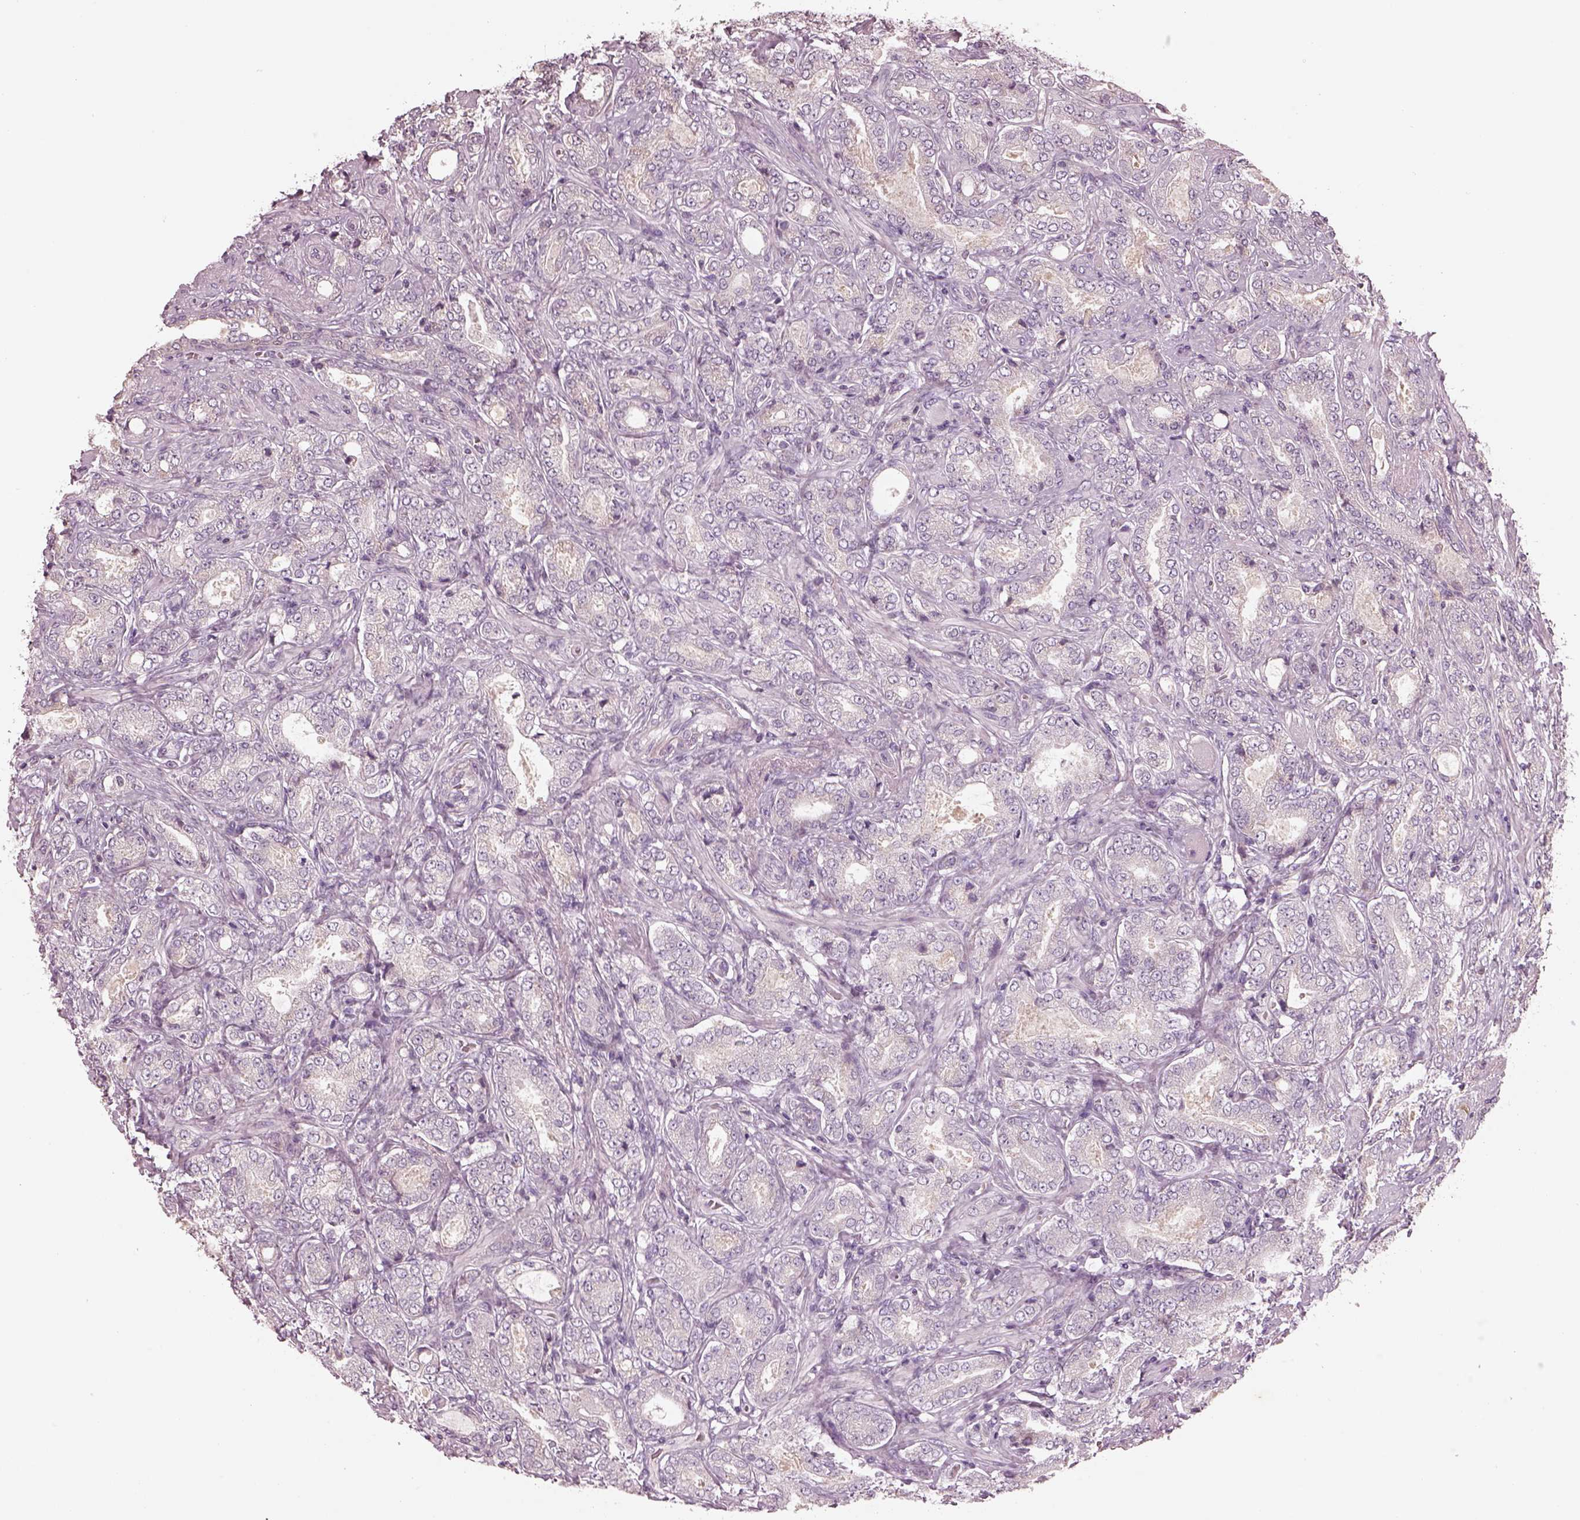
{"staining": {"intensity": "negative", "quantity": "none", "location": "none"}, "tissue": "prostate cancer", "cell_type": "Tumor cells", "image_type": "cancer", "snomed": [{"axis": "morphology", "description": "Adenocarcinoma, NOS"}, {"axis": "topography", "description": "Prostate"}], "caption": "A histopathology image of prostate adenocarcinoma stained for a protein exhibits no brown staining in tumor cells.", "gene": "TLX3", "patient": {"sex": "male", "age": 64}}